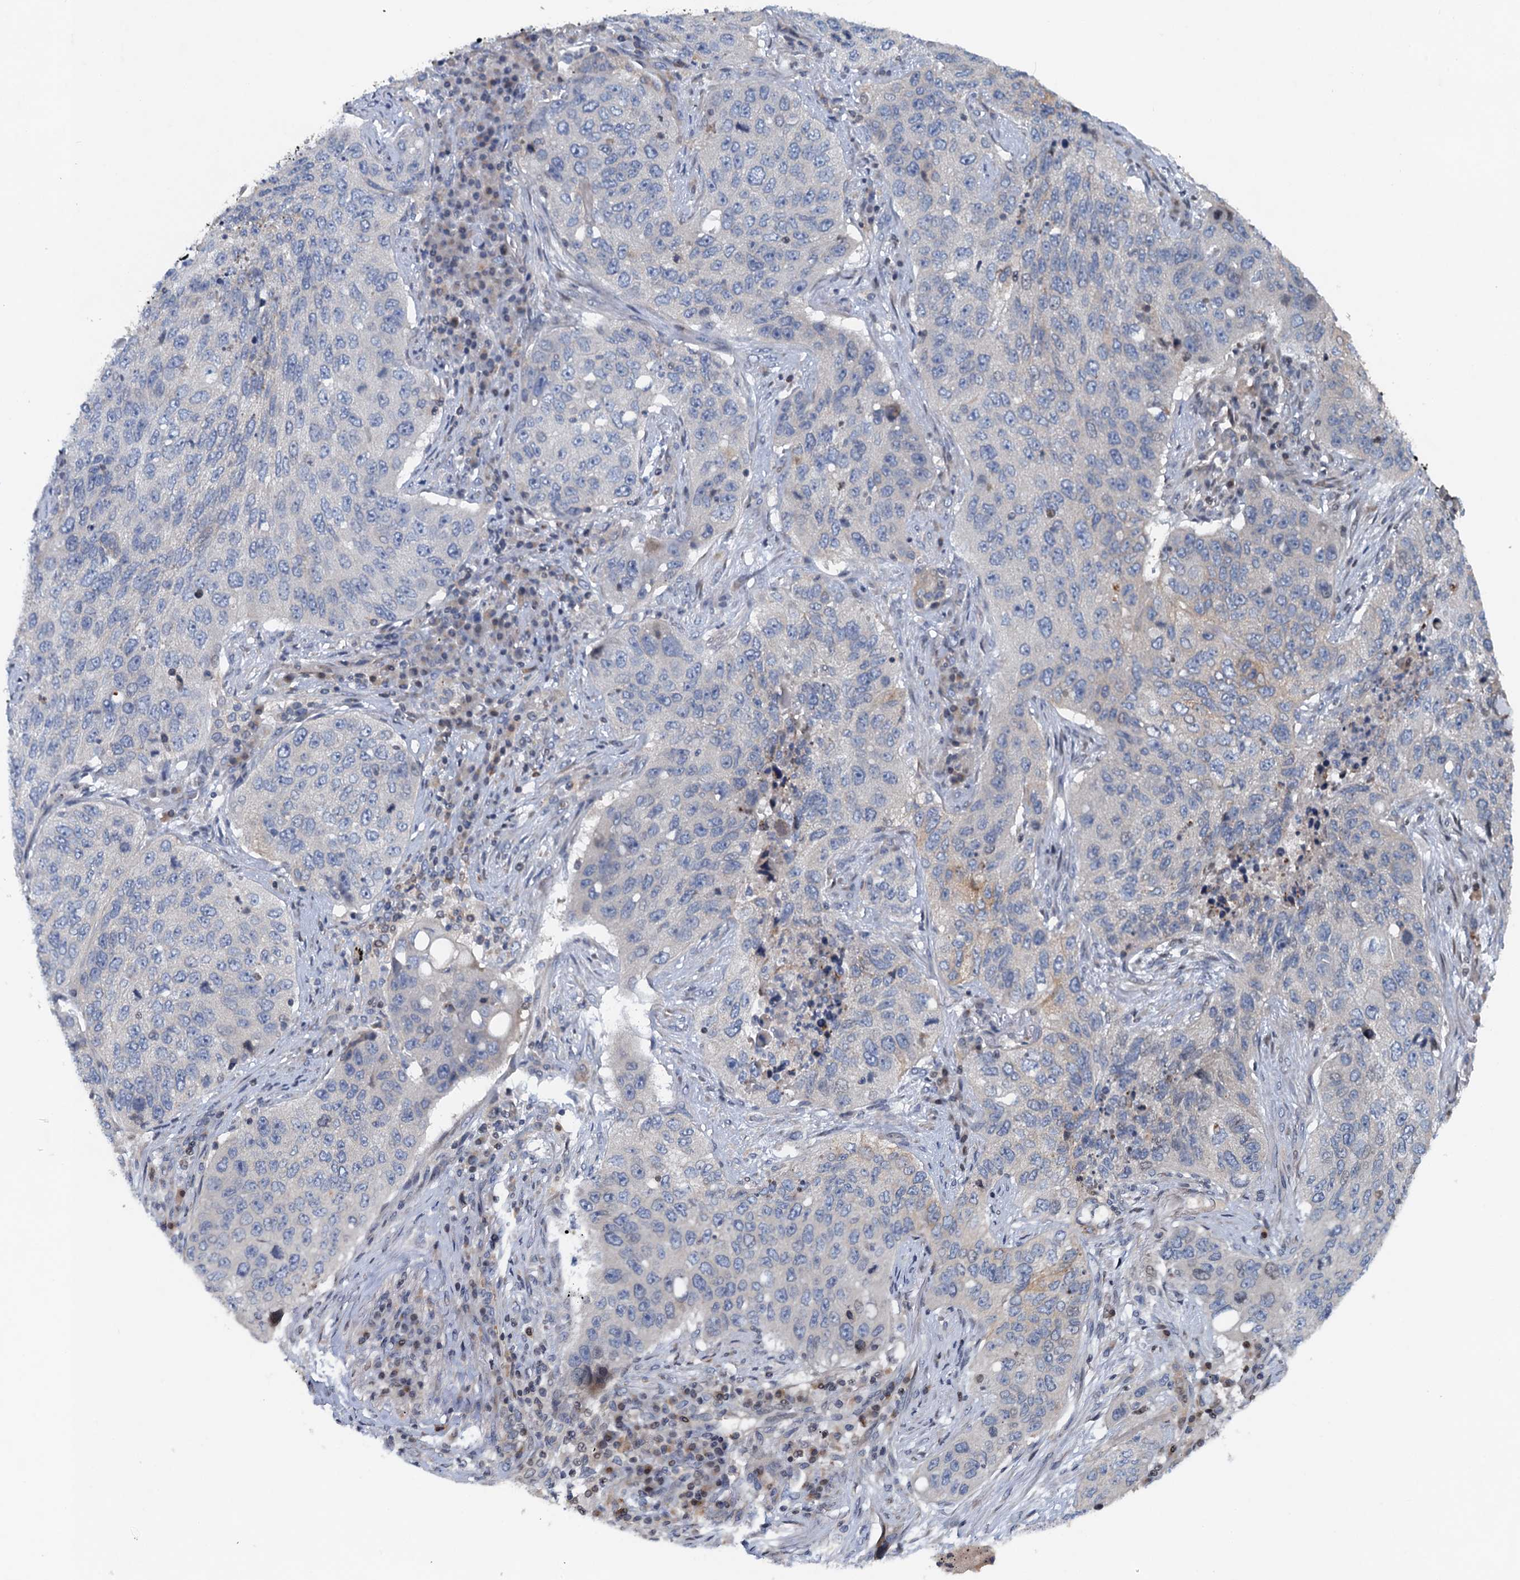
{"staining": {"intensity": "negative", "quantity": "none", "location": "none"}, "tissue": "lung cancer", "cell_type": "Tumor cells", "image_type": "cancer", "snomed": [{"axis": "morphology", "description": "Squamous cell carcinoma, NOS"}, {"axis": "topography", "description": "Lung"}], "caption": "IHC micrograph of neoplastic tissue: lung cancer (squamous cell carcinoma) stained with DAB (3,3'-diaminobenzidine) exhibits no significant protein expression in tumor cells.", "gene": "NBEA", "patient": {"sex": "female", "age": 63}}